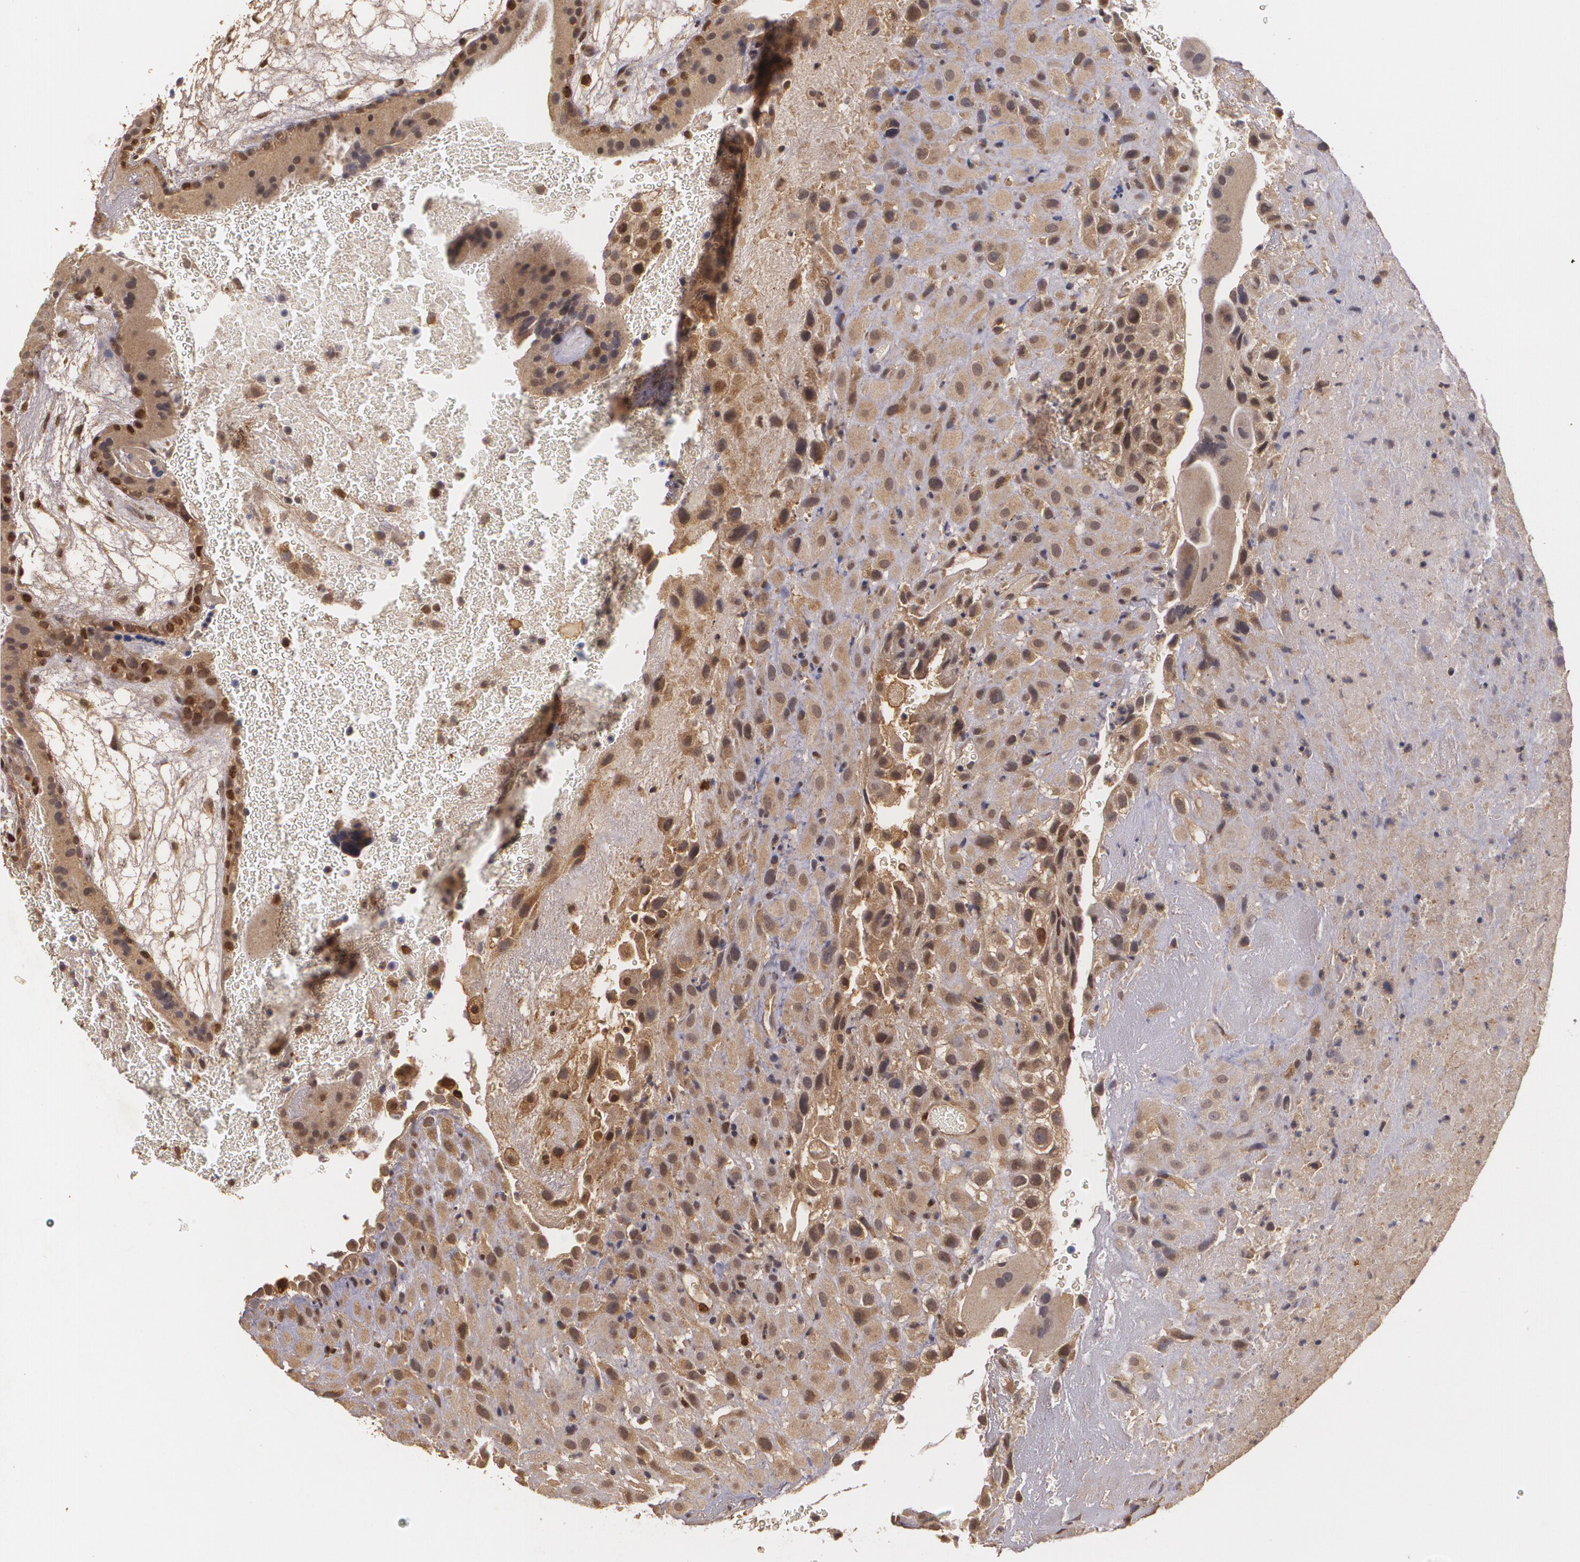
{"staining": {"intensity": "moderate", "quantity": "25%-75%", "location": "cytoplasmic/membranous,nuclear"}, "tissue": "placenta", "cell_type": "Decidual cells", "image_type": "normal", "snomed": [{"axis": "morphology", "description": "Normal tissue, NOS"}, {"axis": "topography", "description": "Placenta"}], "caption": "Immunohistochemistry (IHC) staining of unremarkable placenta, which demonstrates medium levels of moderate cytoplasmic/membranous,nuclear expression in about 25%-75% of decidual cells indicating moderate cytoplasmic/membranous,nuclear protein expression. The staining was performed using DAB (3,3'-diaminobenzidine) (brown) for protein detection and nuclei were counterstained in hematoxylin (blue).", "gene": "BRCA1", "patient": {"sex": "female", "age": 19}}